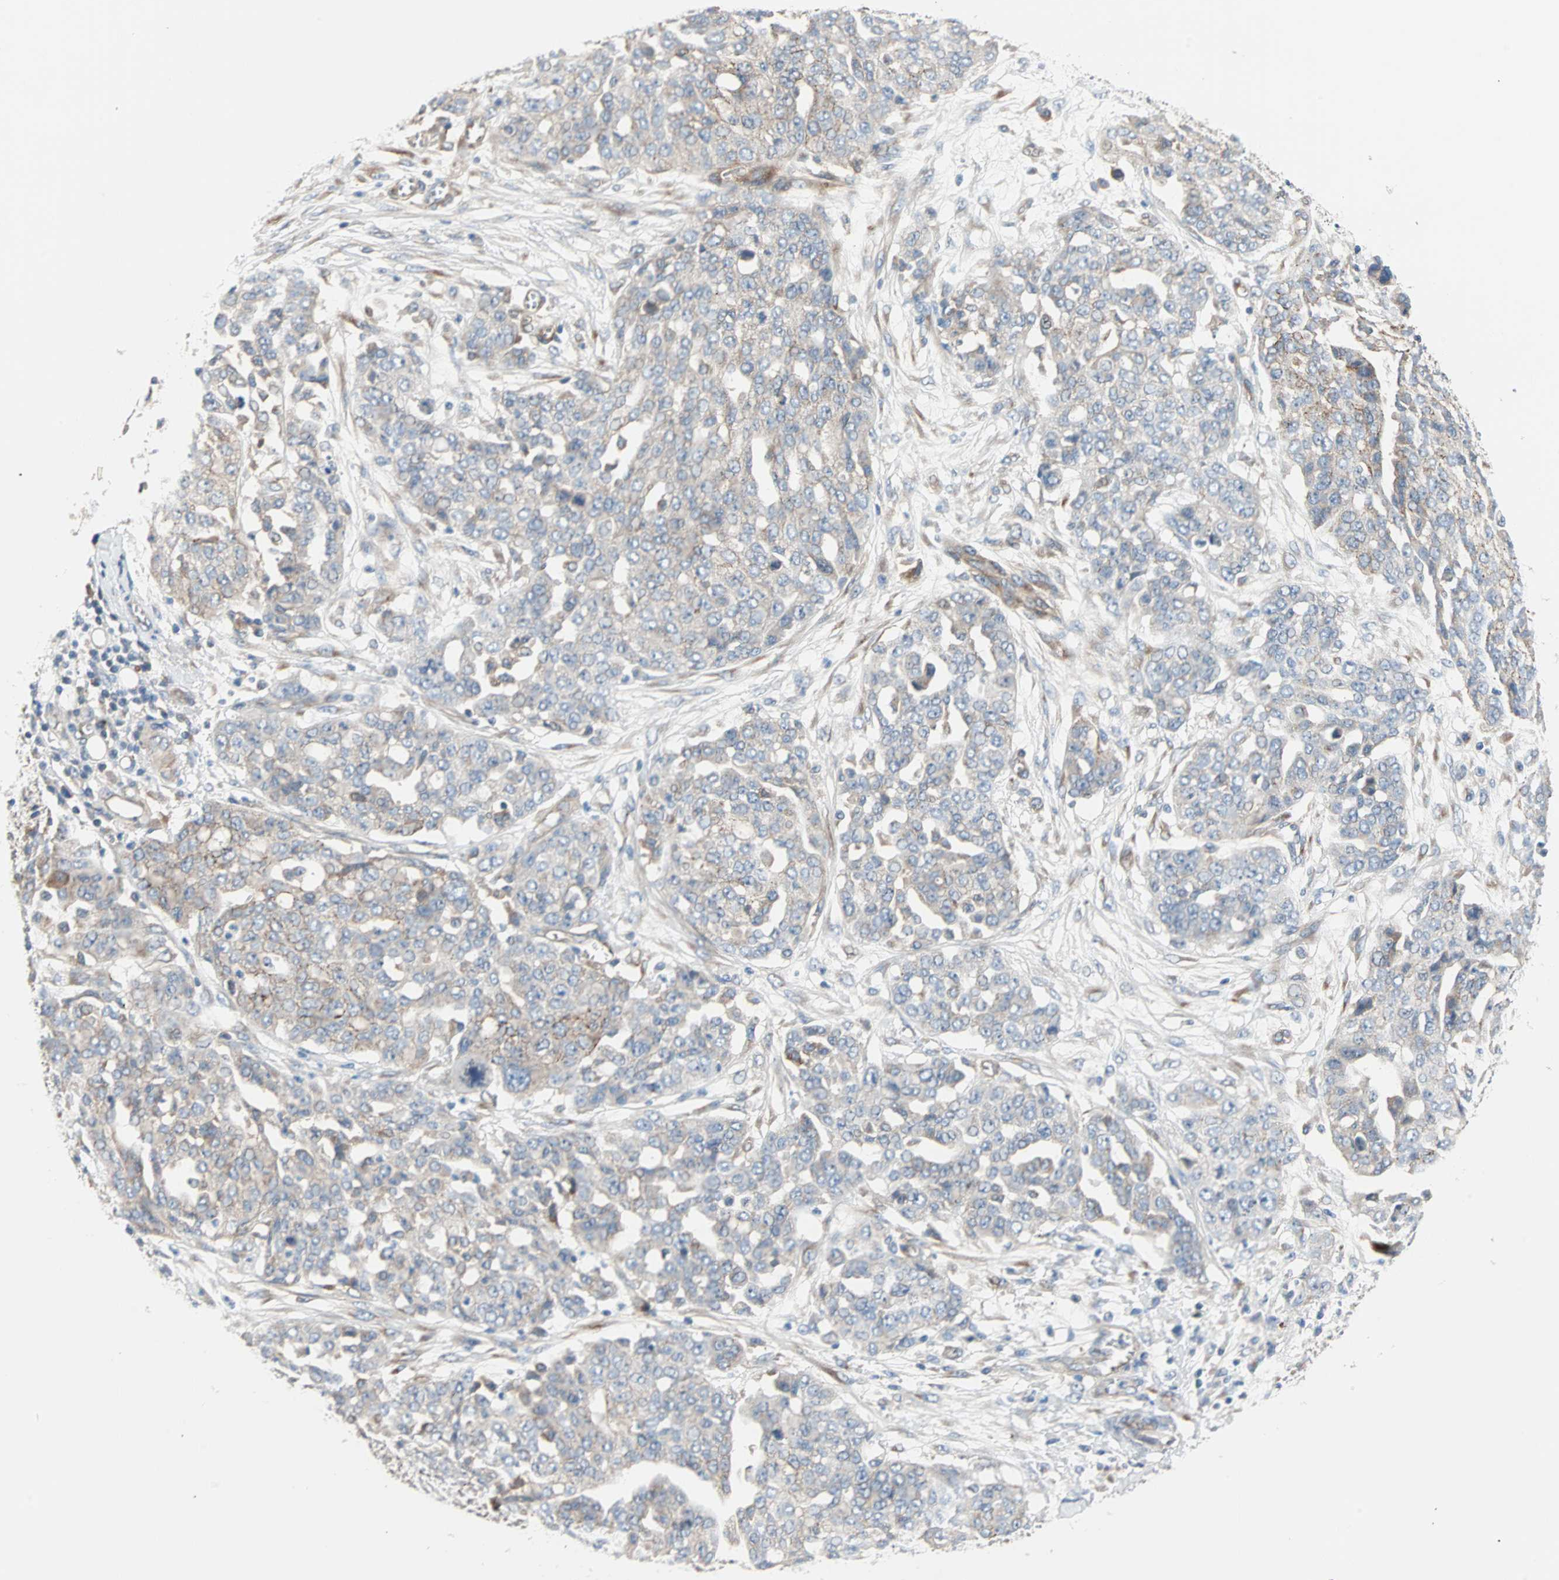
{"staining": {"intensity": "weak", "quantity": "<25%", "location": "cytoplasmic/membranous"}, "tissue": "ovarian cancer", "cell_type": "Tumor cells", "image_type": "cancer", "snomed": [{"axis": "morphology", "description": "Cystadenocarcinoma, serous, NOS"}, {"axis": "topography", "description": "Soft tissue"}, {"axis": "topography", "description": "Ovary"}], "caption": "This is a image of immunohistochemistry staining of serous cystadenocarcinoma (ovarian), which shows no positivity in tumor cells.", "gene": "PDE8A", "patient": {"sex": "female", "age": 57}}